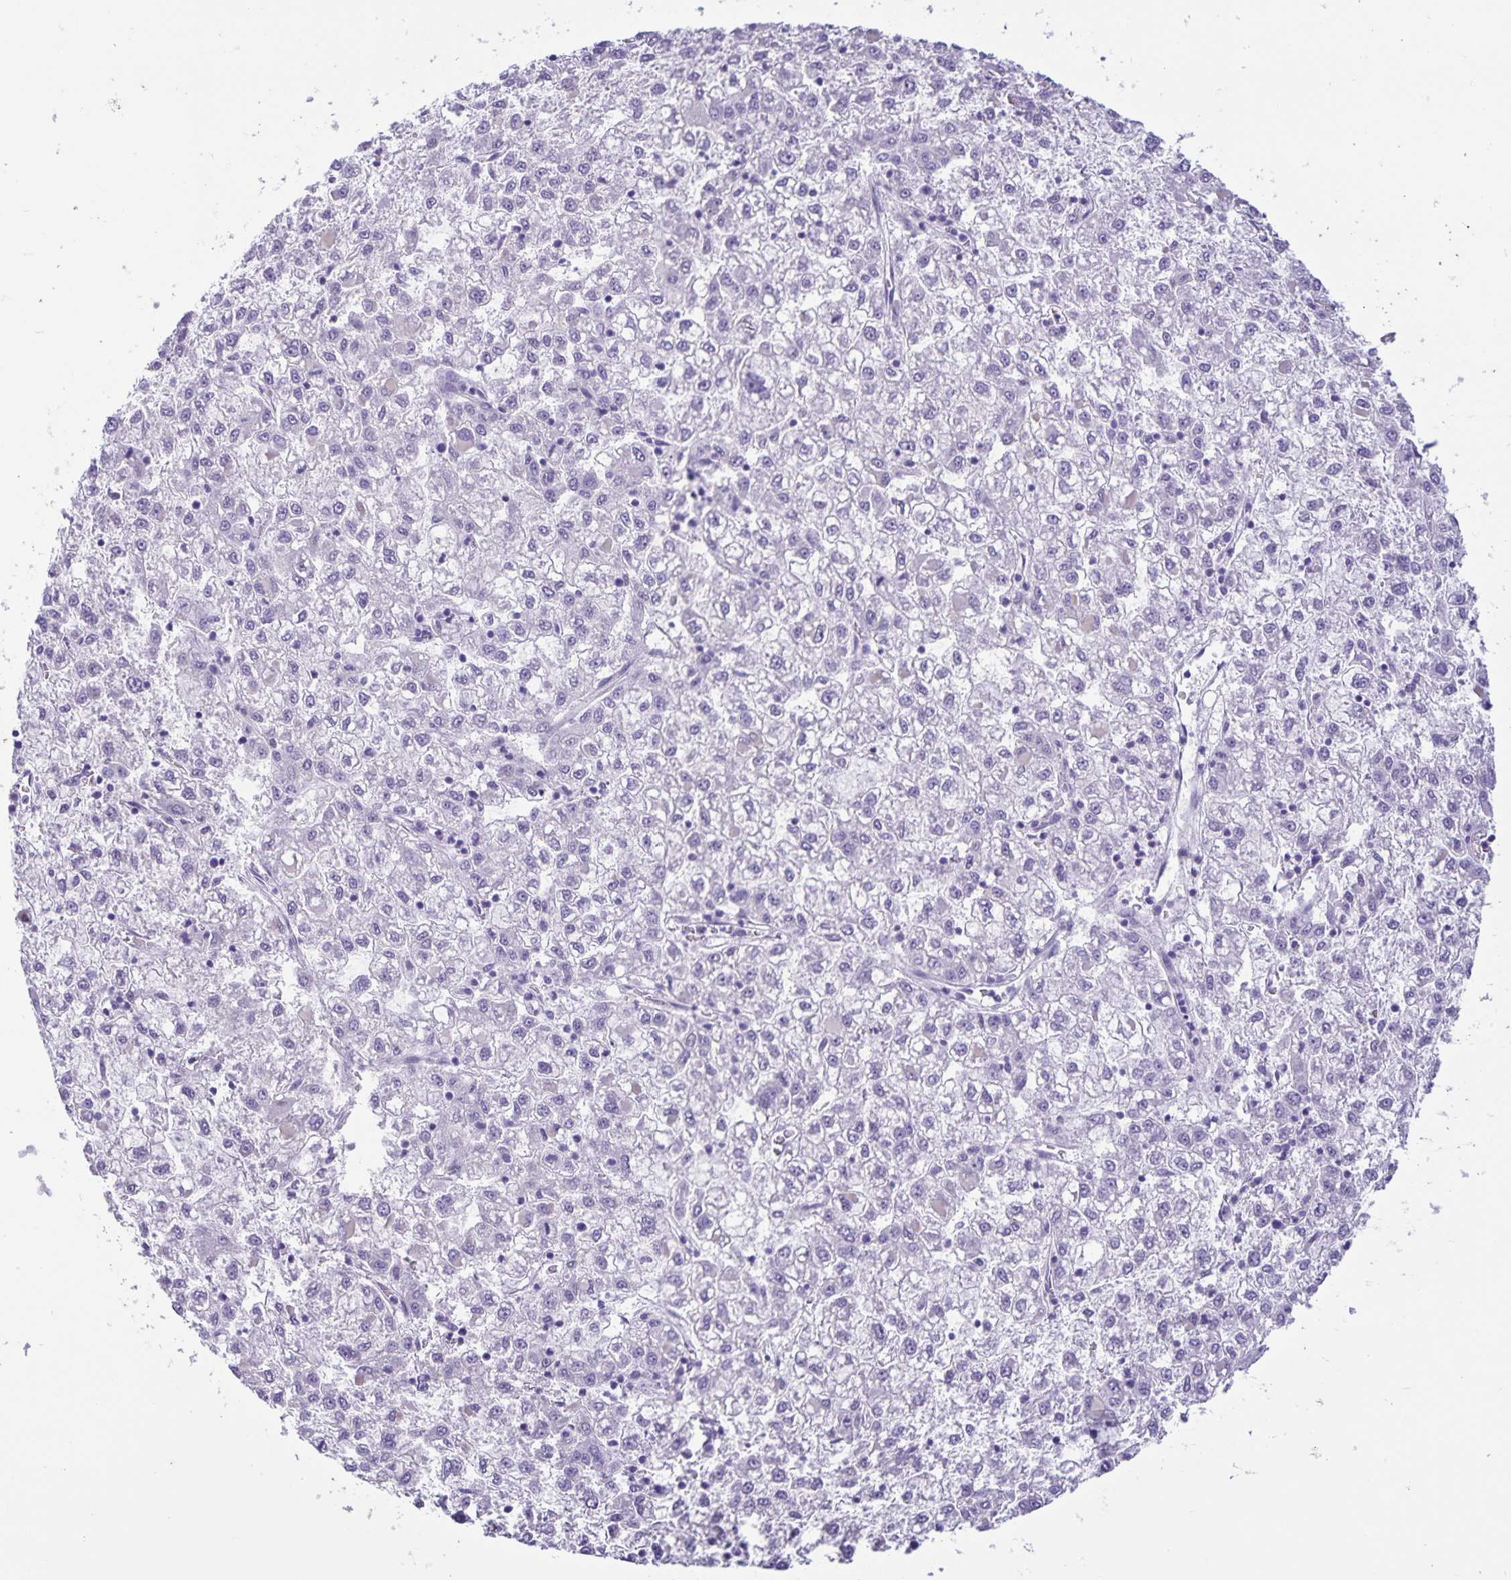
{"staining": {"intensity": "negative", "quantity": "none", "location": "none"}, "tissue": "liver cancer", "cell_type": "Tumor cells", "image_type": "cancer", "snomed": [{"axis": "morphology", "description": "Carcinoma, Hepatocellular, NOS"}, {"axis": "topography", "description": "Liver"}], "caption": "Tumor cells are negative for protein expression in human liver cancer. (DAB (3,3'-diaminobenzidine) IHC, high magnification).", "gene": "IBTK", "patient": {"sex": "male", "age": 40}}